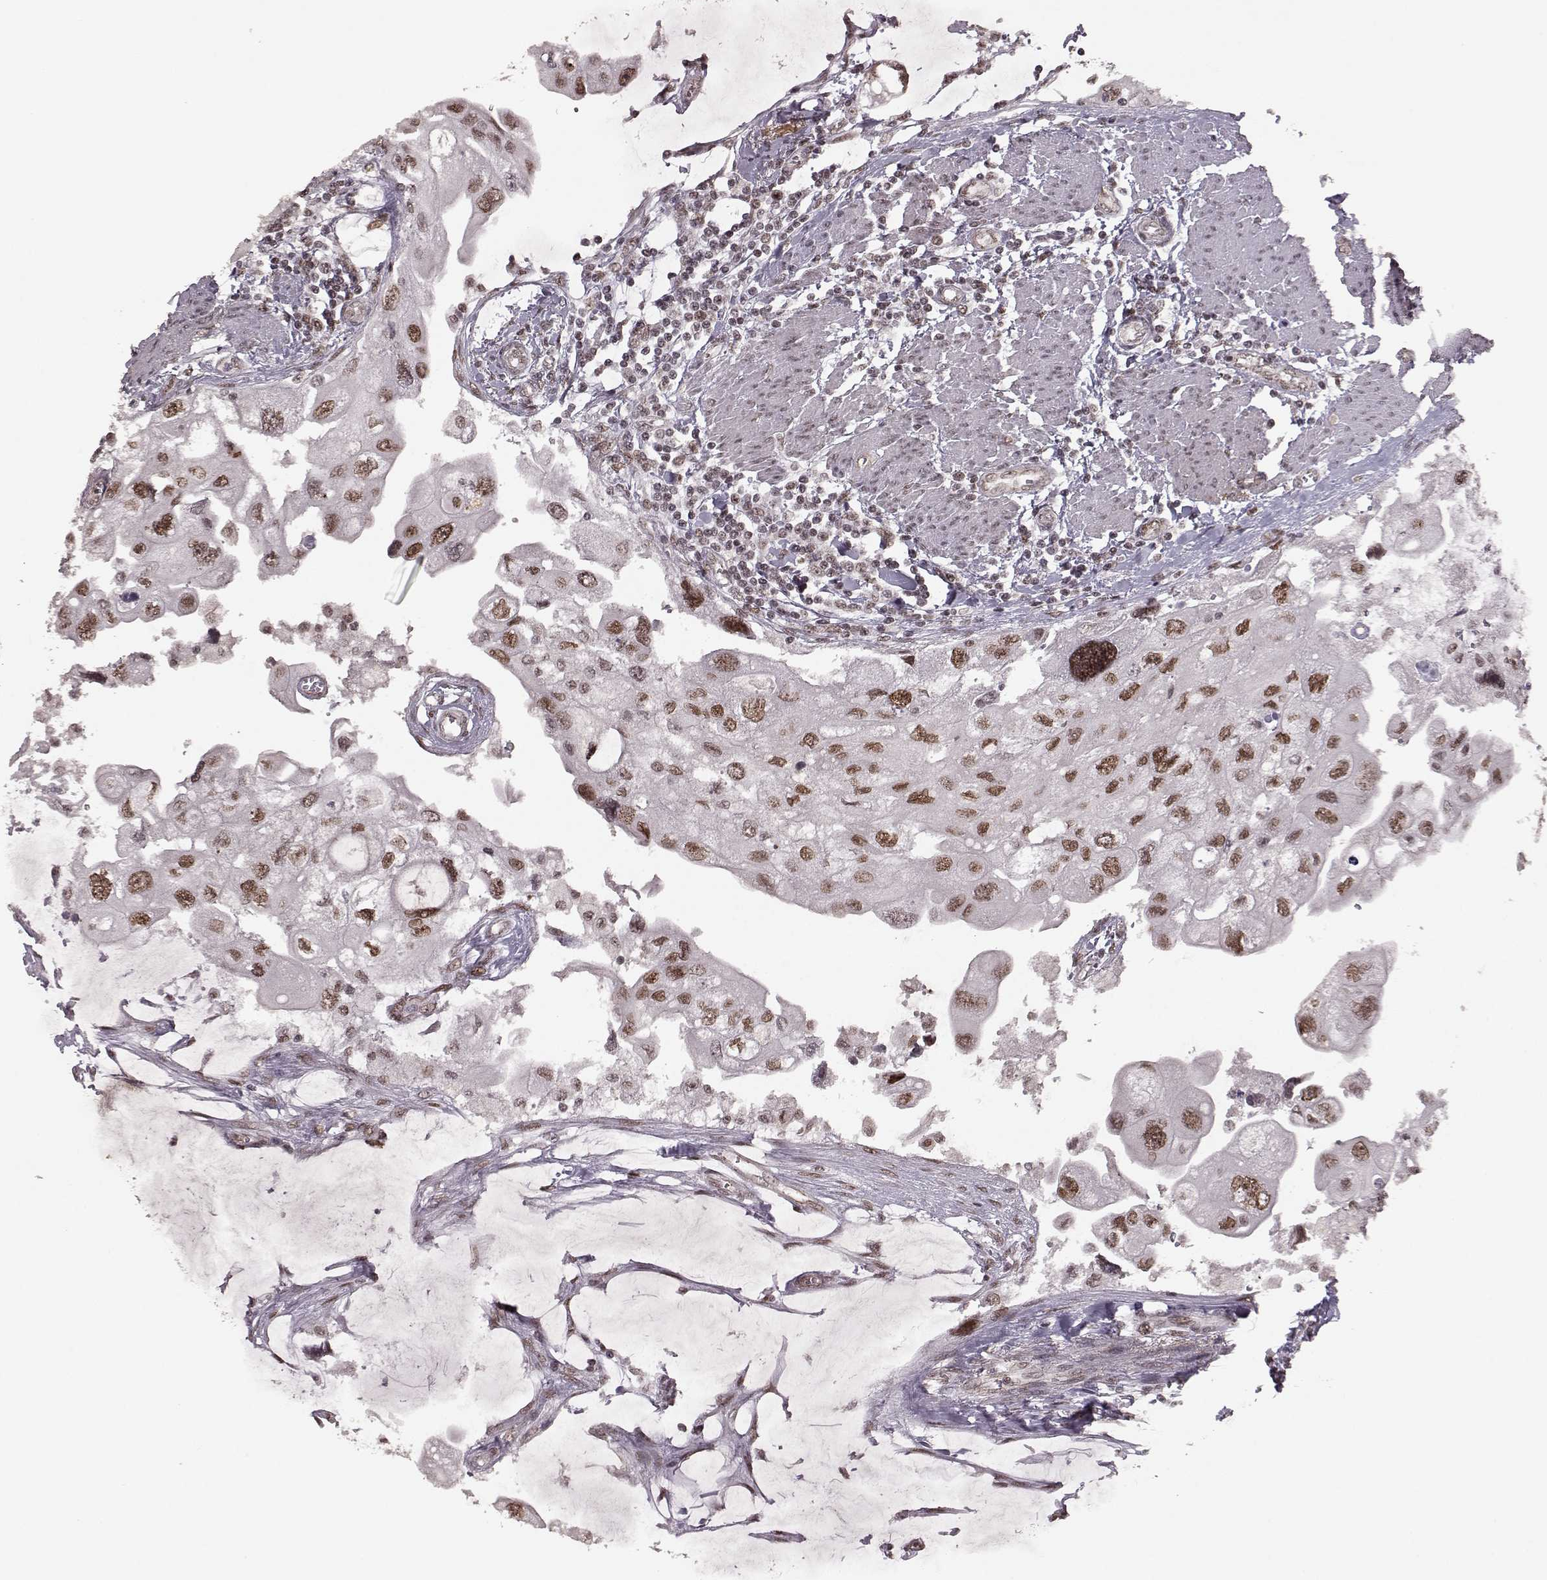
{"staining": {"intensity": "moderate", "quantity": ">75%", "location": "nuclear"}, "tissue": "urothelial cancer", "cell_type": "Tumor cells", "image_type": "cancer", "snomed": [{"axis": "morphology", "description": "Urothelial carcinoma, High grade"}, {"axis": "topography", "description": "Urinary bladder"}], "caption": "Tumor cells display moderate nuclear staining in approximately >75% of cells in urothelial carcinoma (high-grade). (Stains: DAB in brown, nuclei in blue, Microscopy: brightfield microscopy at high magnification).", "gene": "RRAGD", "patient": {"sex": "male", "age": 59}}